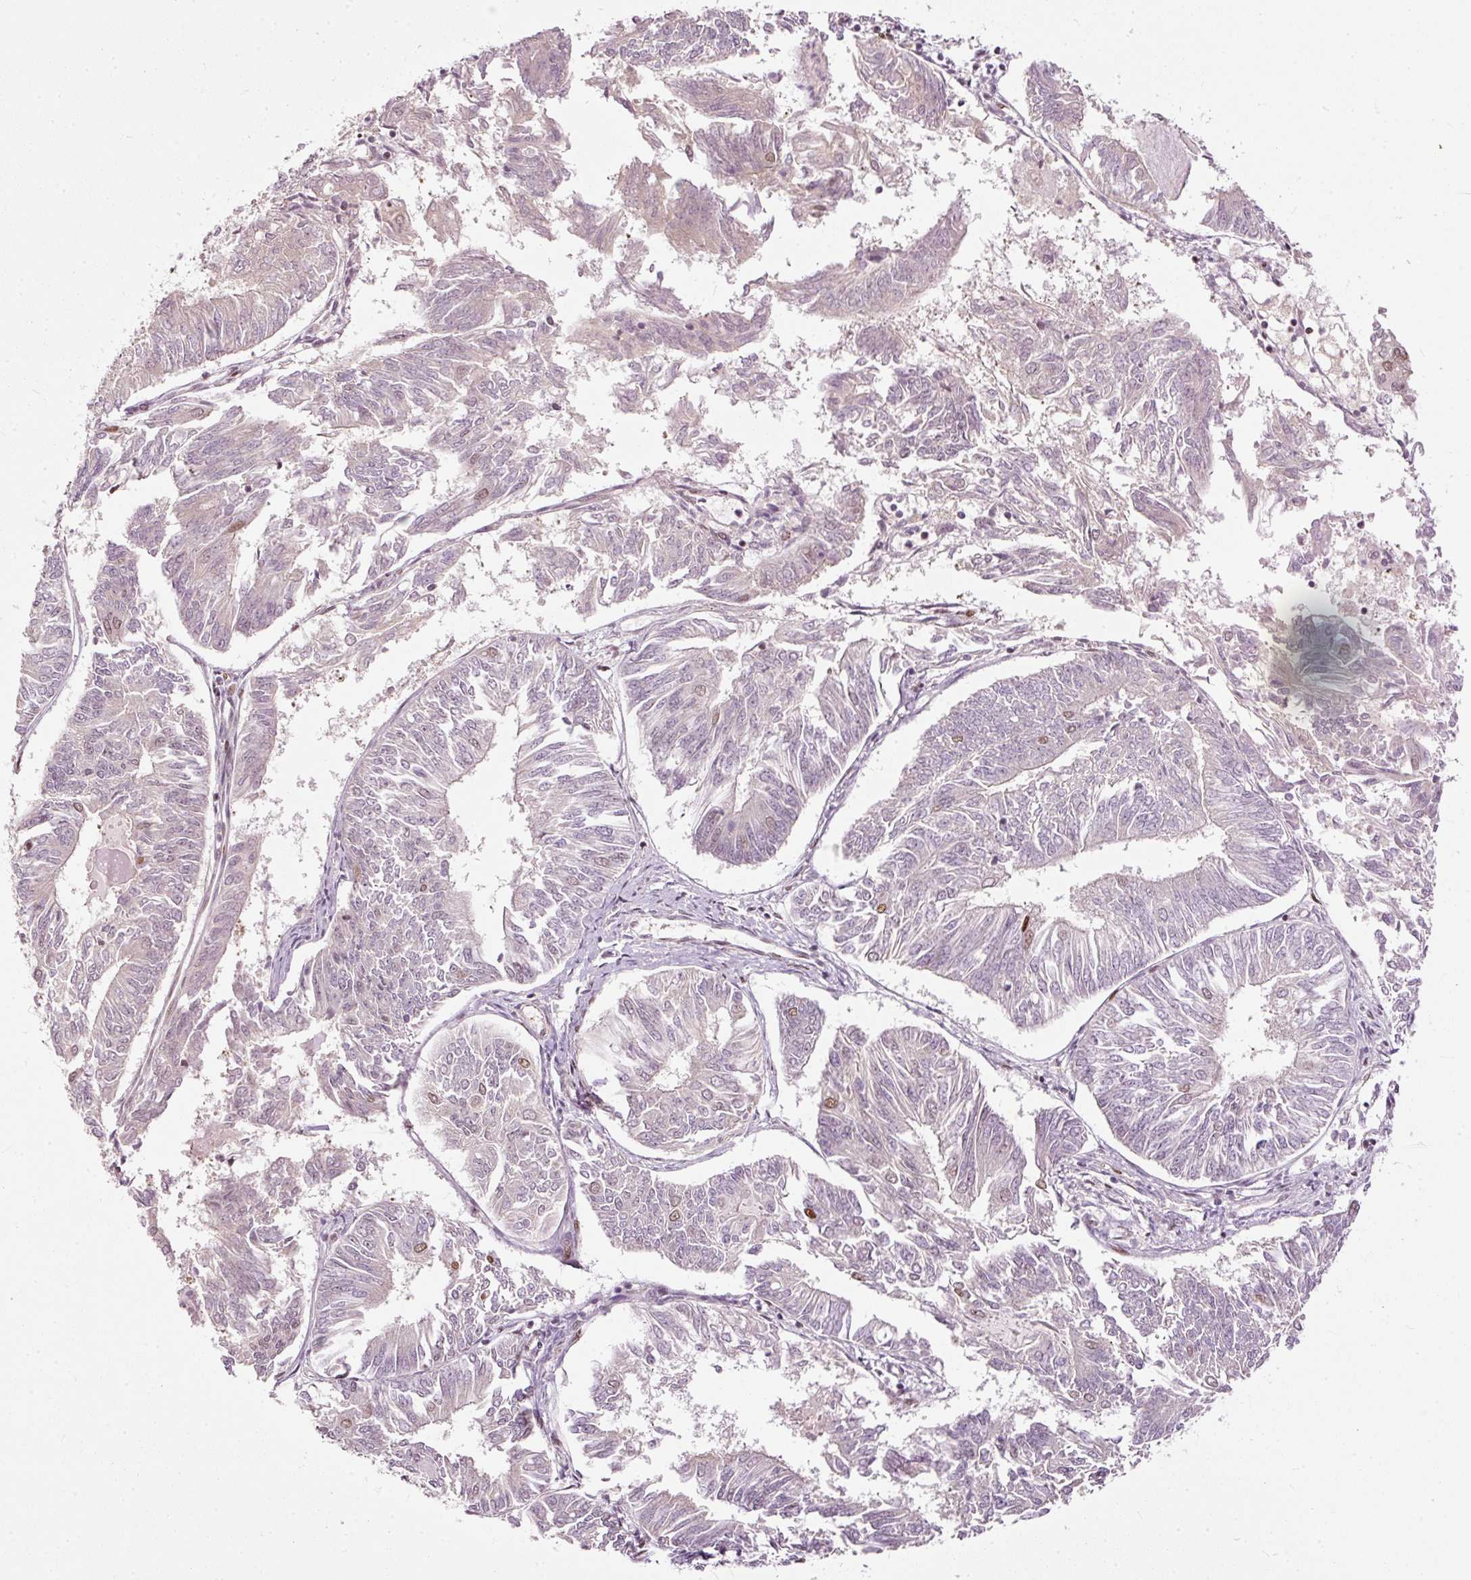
{"staining": {"intensity": "negative", "quantity": "none", "location": "none"}, "tissue": "endometrial cancer", "cell_type": "Tumor cells", "image_type": "cancer", "snomed": [{"axis": "morphology", "description": "Adenocarcinoma, NOS"}, {"axis": "topography", "description": "Endometrium"}], "caption": "Immunohistochemistry photomicrograph of human endometrial cancer (adenocarcinoma) stained for a protein (brown), which demonstrates no staining in tumor cells.", "gene": "ZNF778", "patient": {"sex": "female", "age": 58}}